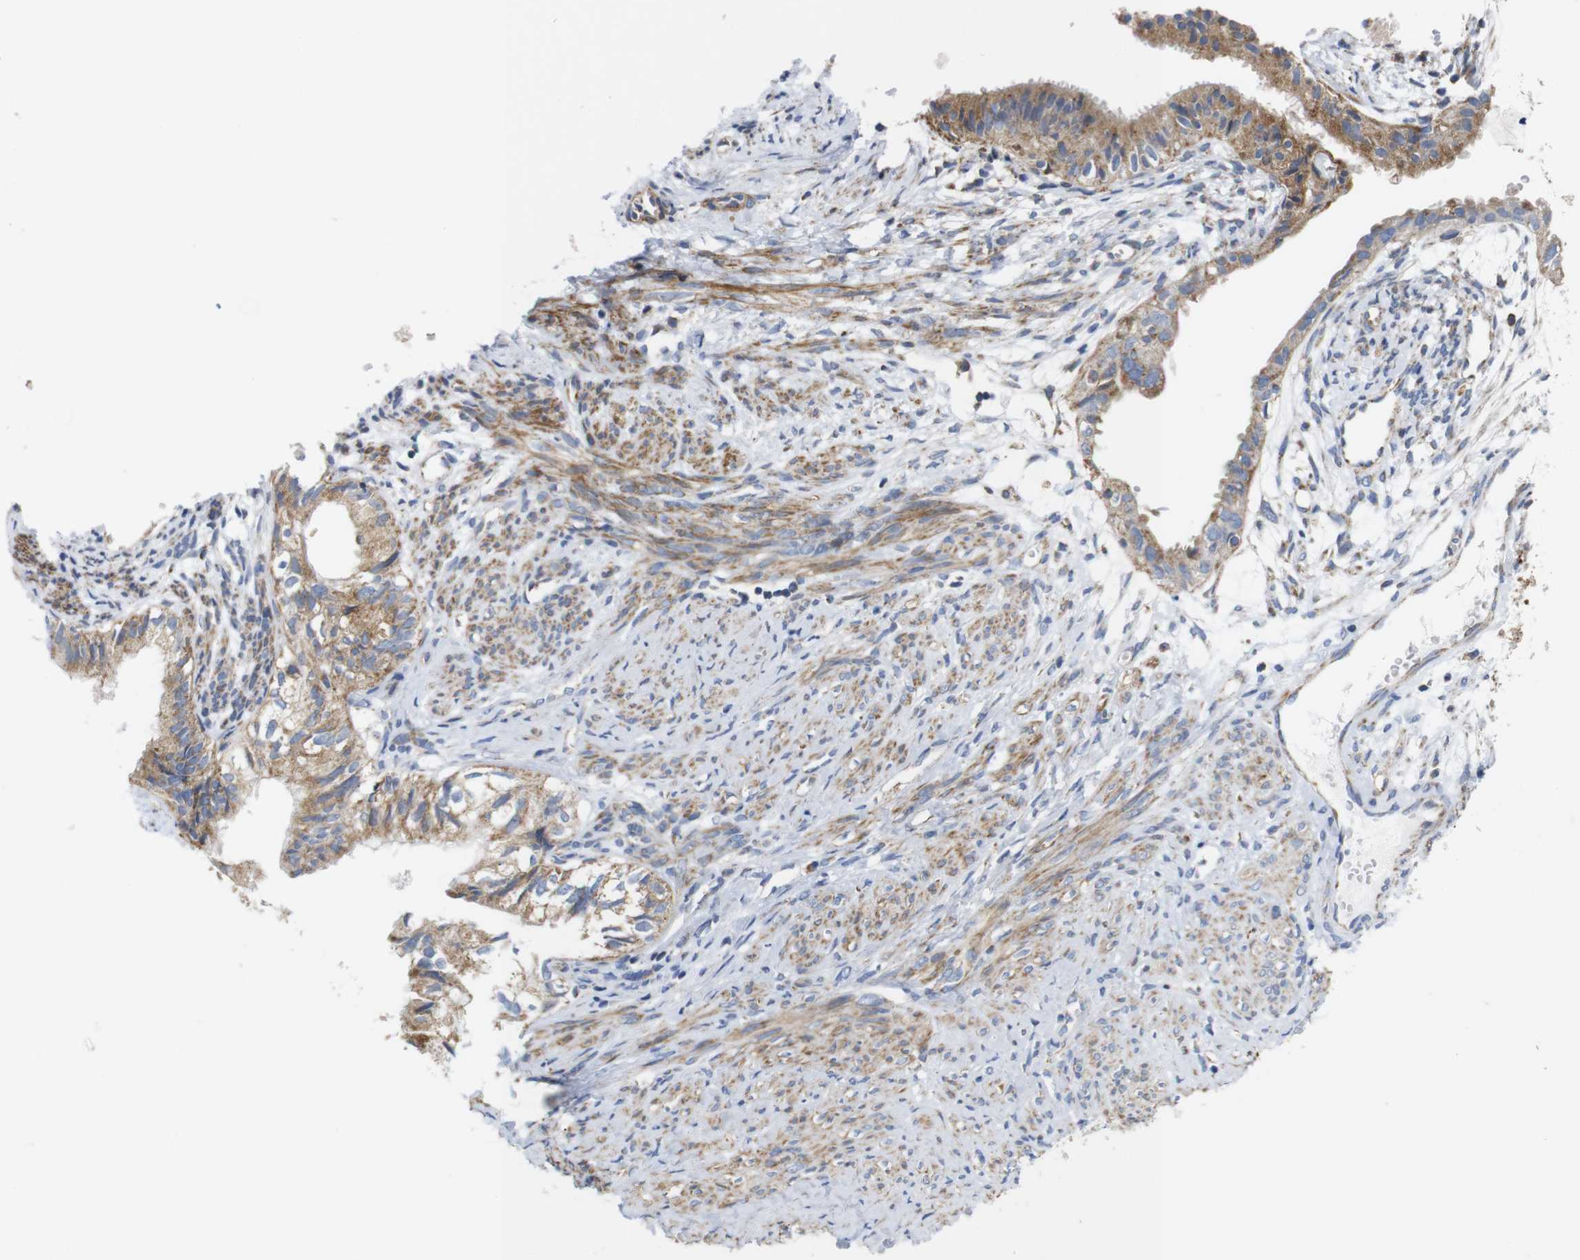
{"staining": {"intensity": "moderate", "quantity": ">75%", "location": "cytoplasmic/membranous"}, "tissue": "cervical cancer", "cell_type": "Tumor cells", "image_type": "cancer", "snomed": [{"axis": "morphology", "description": "Normal tissue, NOS"}, {"axis": "morphology", "description": "Adenocarcinoma, NOS"}, {"axis": "topography", "description": "Cervix"}, {"axis": "topography", "description": "Endometrium"}], "caption": "Protein staining of cervical cancer (adenocarcinoma) tissue demonstrates moderate cytoplasmic/membranous positivity in about >75% of tumor cells. (DAB (3,3'-diaminobenzidine) IHC, brown staining for protein, blue staining for nuclei).", "gene": "FAM171B", "patient": {"sex": "female", "age": 86}}